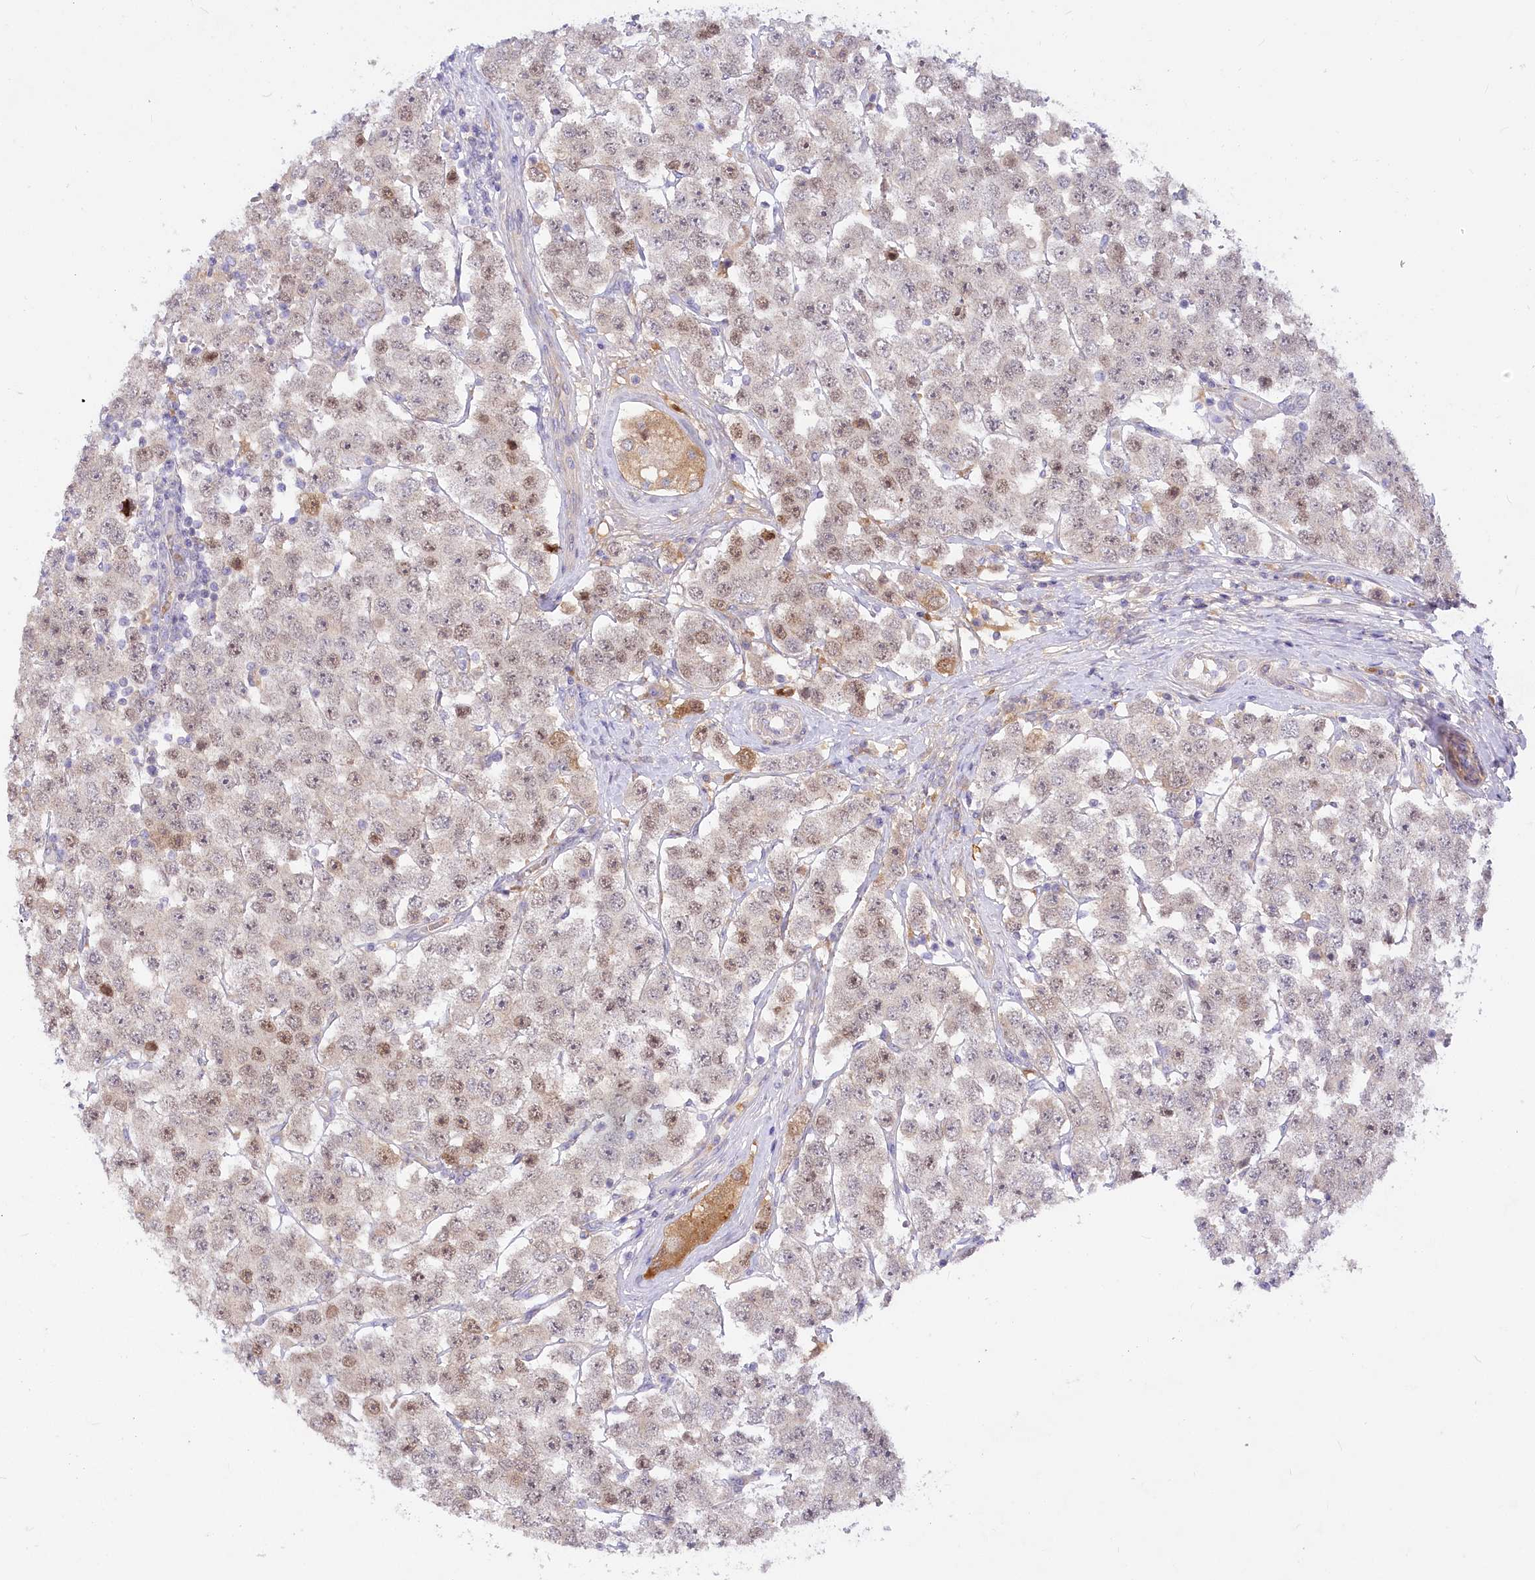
{"staining": {"intensity": "weak", "quantity": "25%-75%", "location": "nuclear"}, "tissue": "testis cancer", "cell_type": "Tumor cells", "image_type": "cancer", "snomed": [{"axis": "morphology", "description": "Seminoma, NOS"}, {"axis": "topography", "description": "Testis"}], "caption": "Testis cancer (seminoma) stained with DAB immunohistochemistry displays low levels of weak nuclear expression in approximately 25%-75% of tumor cells.", "gene": "EFHC2", "patient": {"sex": "male", "age": 28}}